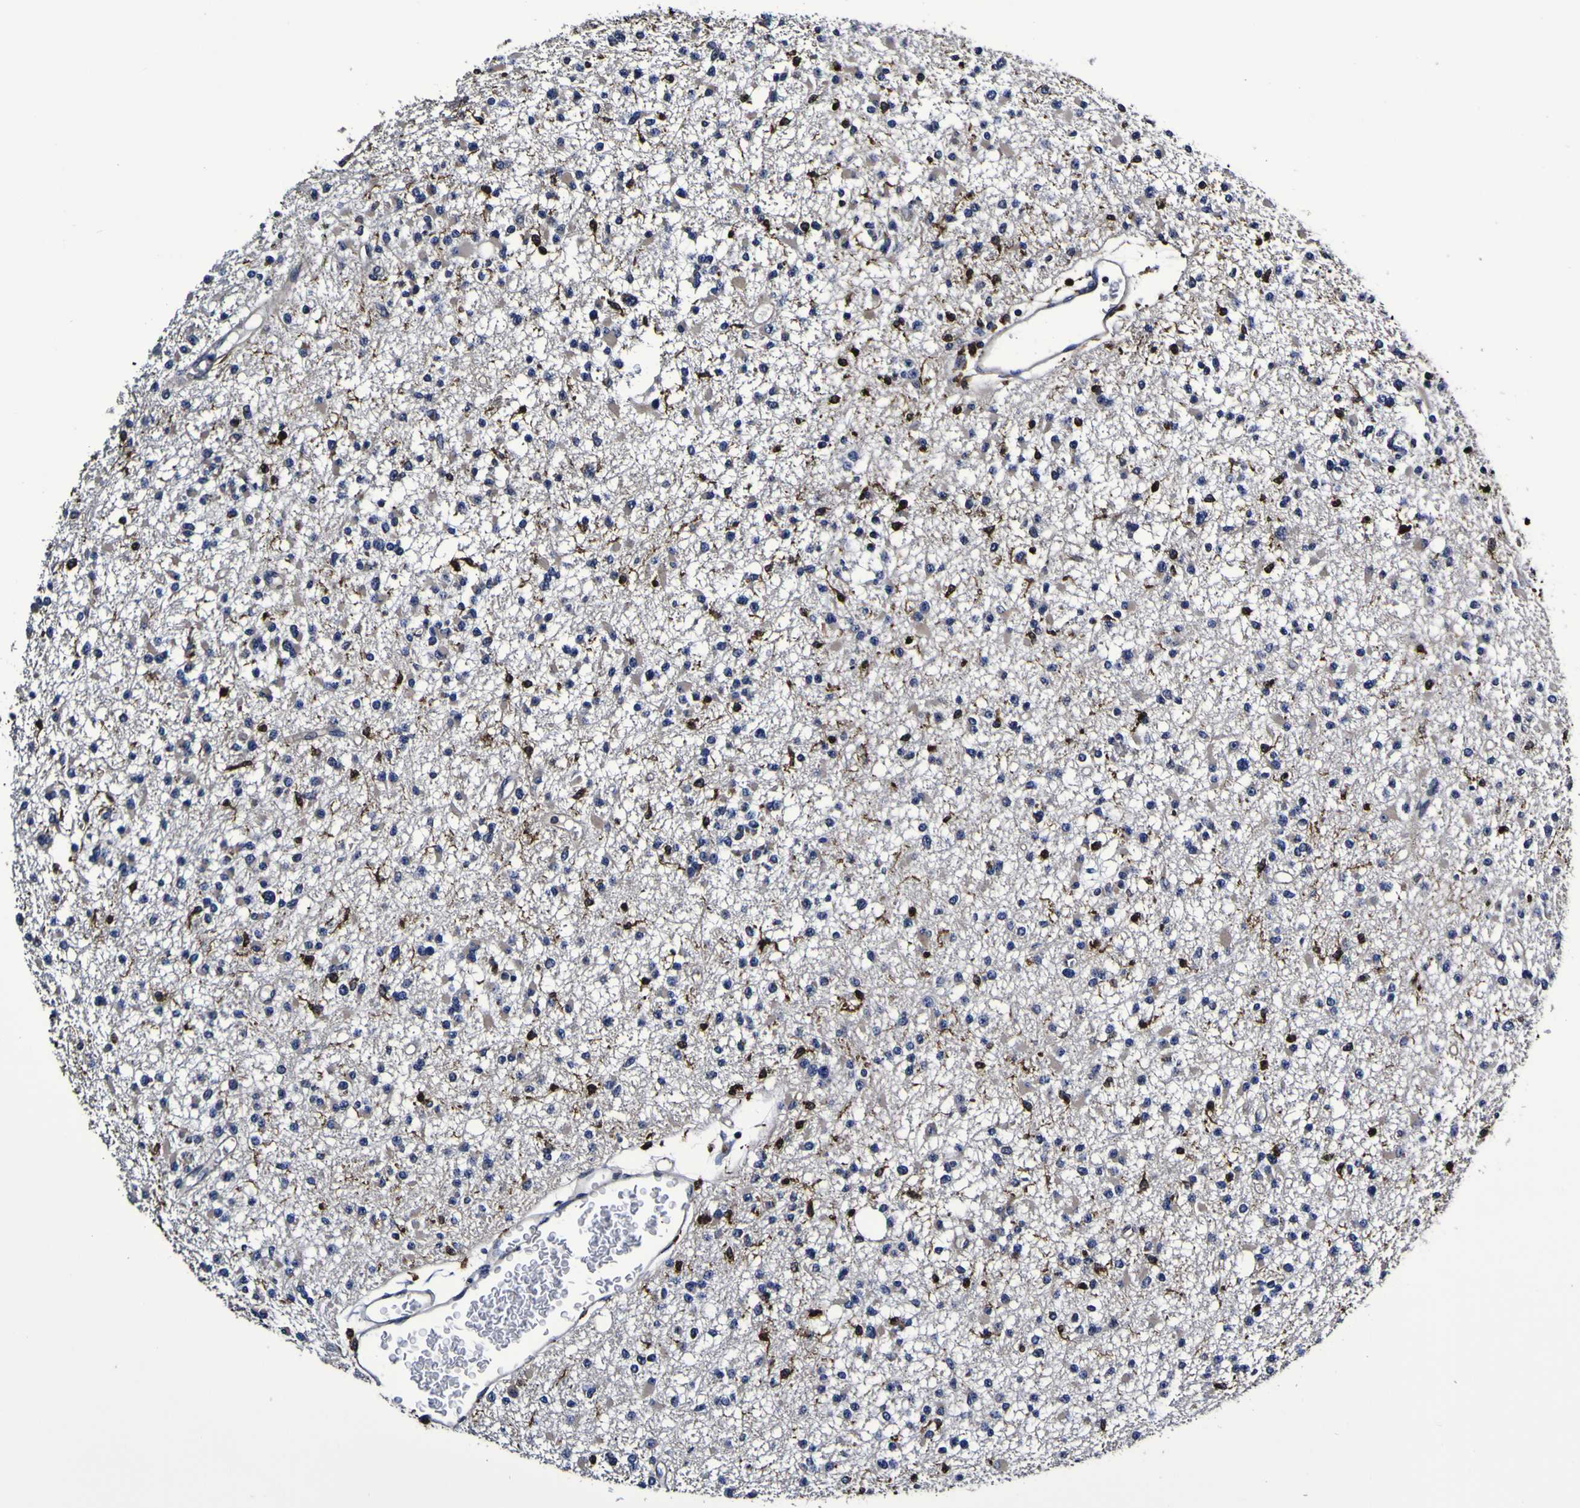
{"staining": {"intensity": "negative", "quantity": "none", "location": "none"}, "tissue": "glioma", "cell_type": "Tumor cells", "image_type": "cancer", "snomed": [{"axis": "morphology", "description": "Glioma, malignant, Low grade"}, {"axis": "topography", "description": "Brain"}], "caption": "Immunohistochemical staining of malignant glioma (low-grade) reveals no significant positivity in tumor cells.", "gene": "GPX1", "patient": {"sex": "female", "age": 22}}